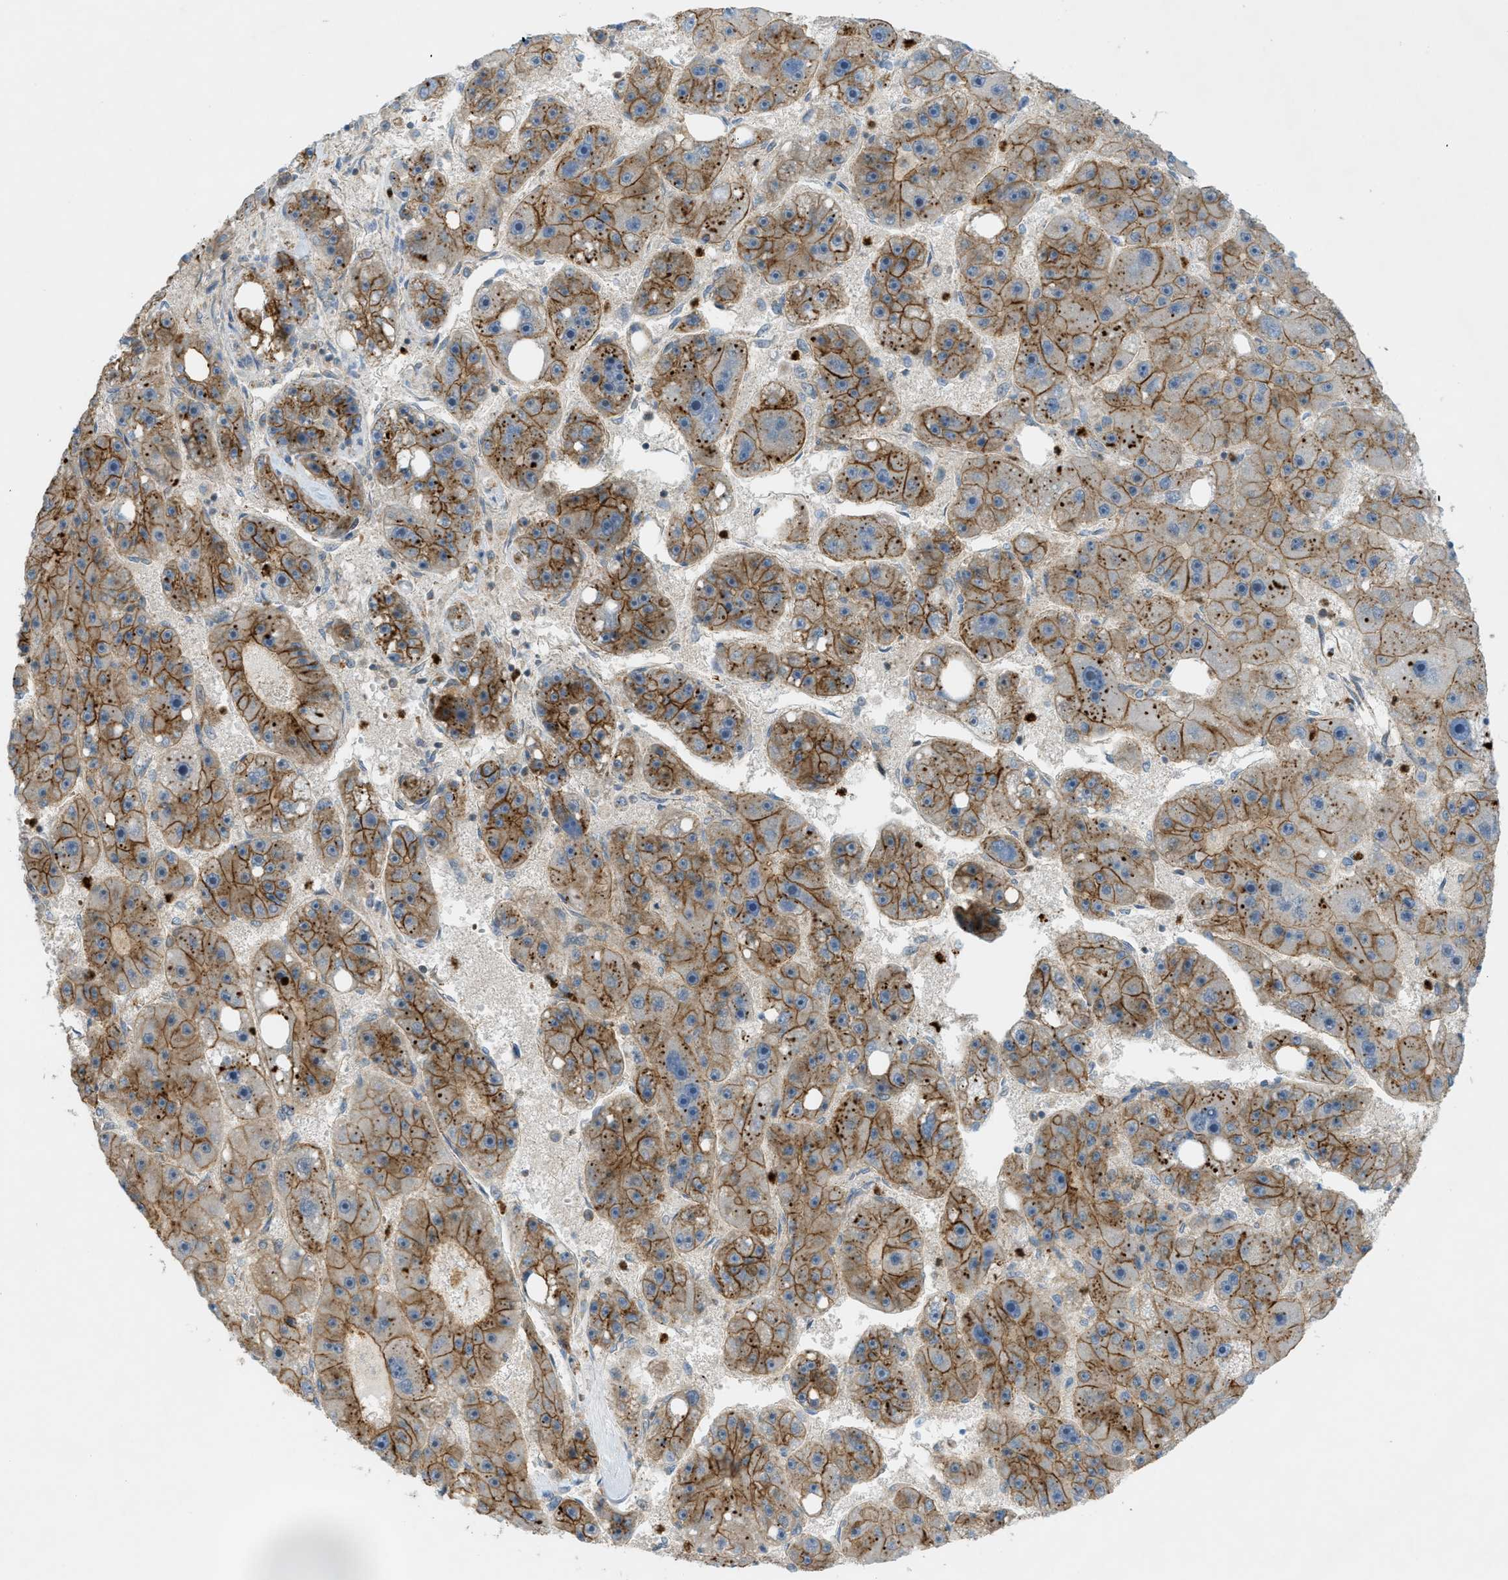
{"staining": {"intensity": "moderate", "quantity": ">75%", "location": "cytoplasmic/membranous"}, "tissue": "liver cancer", "cell_type": "Tumor cells", "image_type": "cancer", "snomed": [{"axis": "morphology", "description": "Carcinoma, Hepatocellular, NOS"}, {"axis": "topography", "description": "Liver"}], "caption": "DAB immunohistochemical staining of liver cancer (hepatocellular carcinoma) demonstrates moderate cytoplasmic/membranous protein staining in approximately >75% of tumor cells.", "gene": "GRK6", "patient": {"sex": "female", "age": 61}}